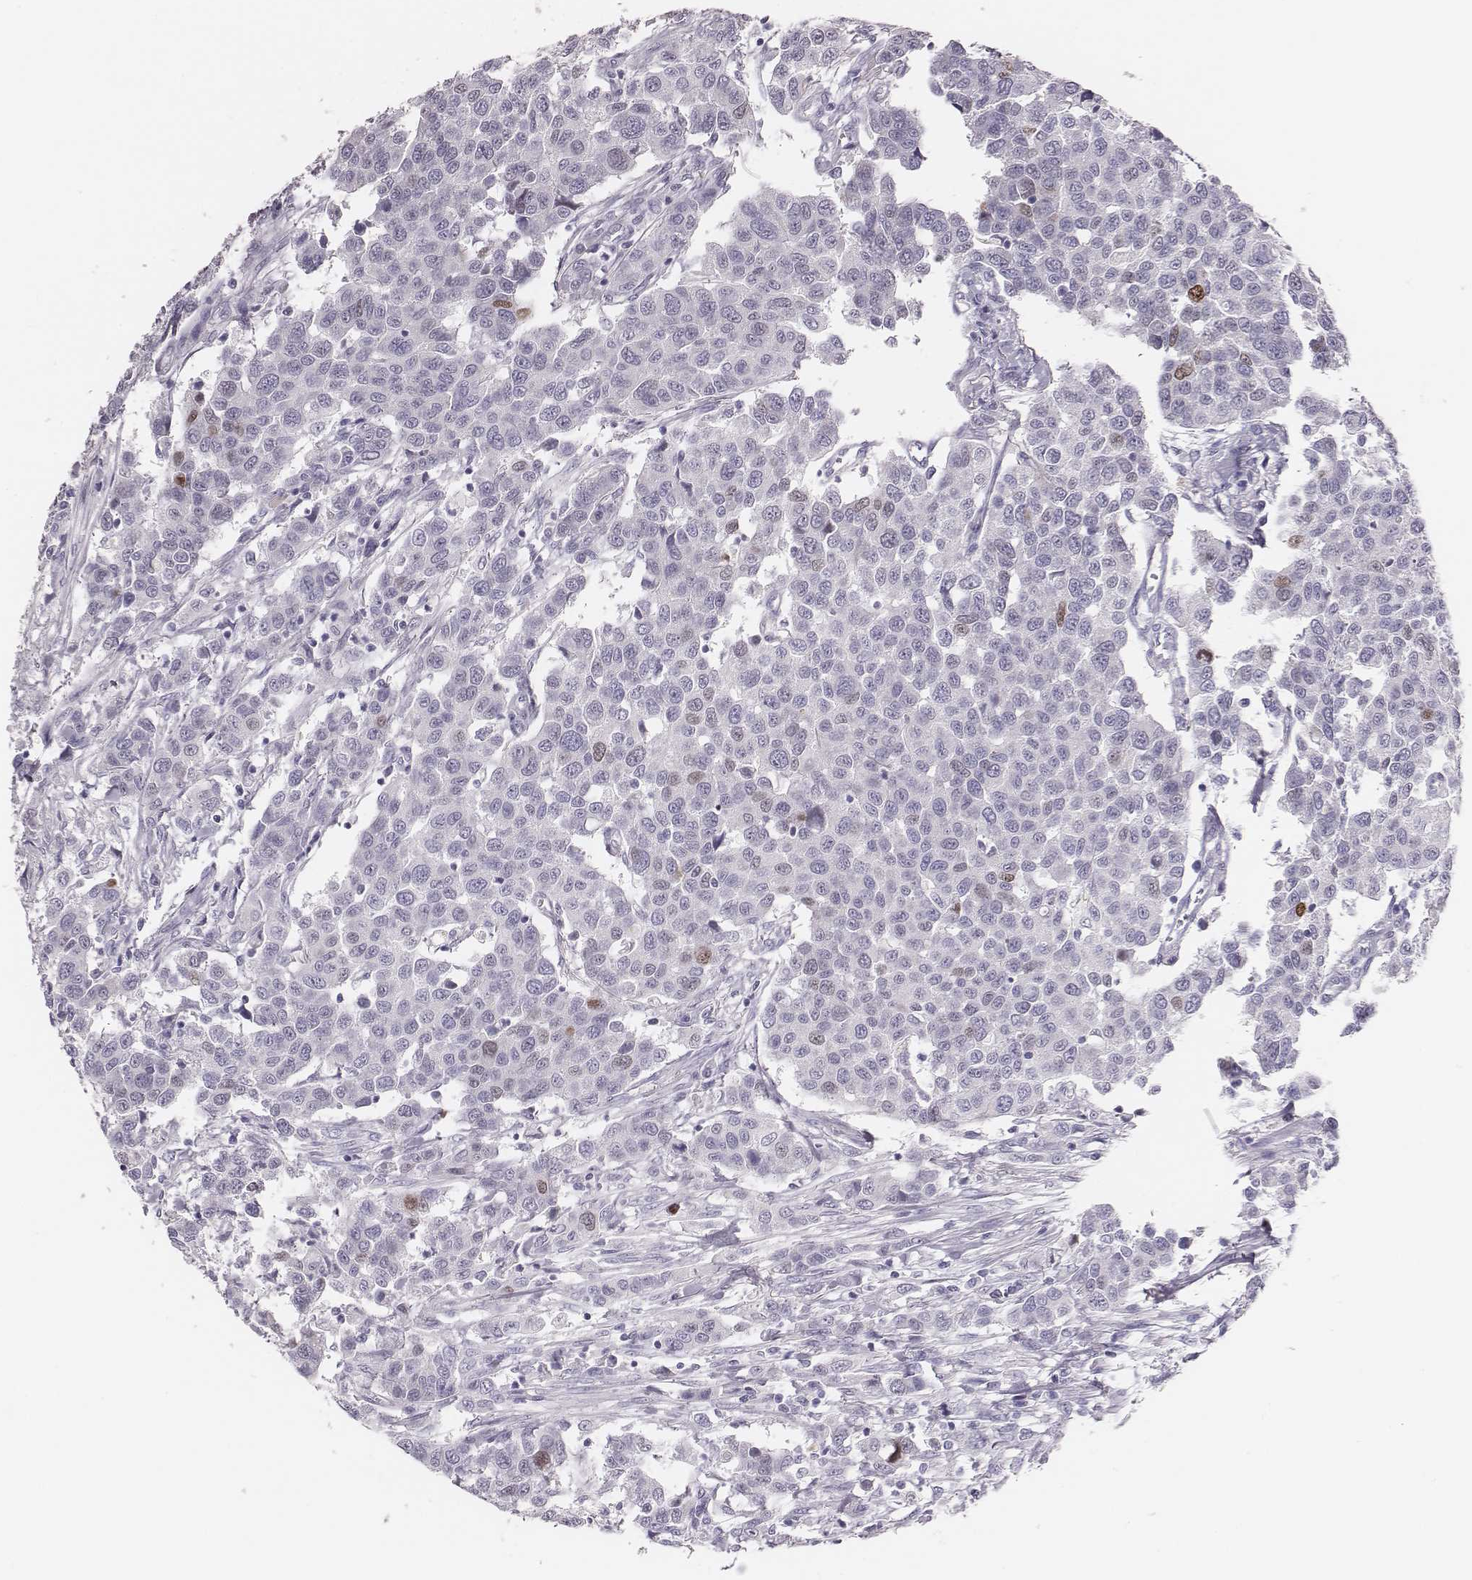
{"staining": {"intensity": "negative", "quantity": "none", "location": "none"}, "tissue": "urothelial cancer", "cell_type": "Tumor cells", "image_type": "cancer", "snomed": [{"axis": "morphology", "description": "Urothelial carcinoma, High grade"}, {"axis": "topography", "description": "Urinary bladder"}], "caption": "IHC of urothelial cancer displays no expression in tumor cells.", "gene": "H1-6", "patient": {"sex": "female", "age": 58}}